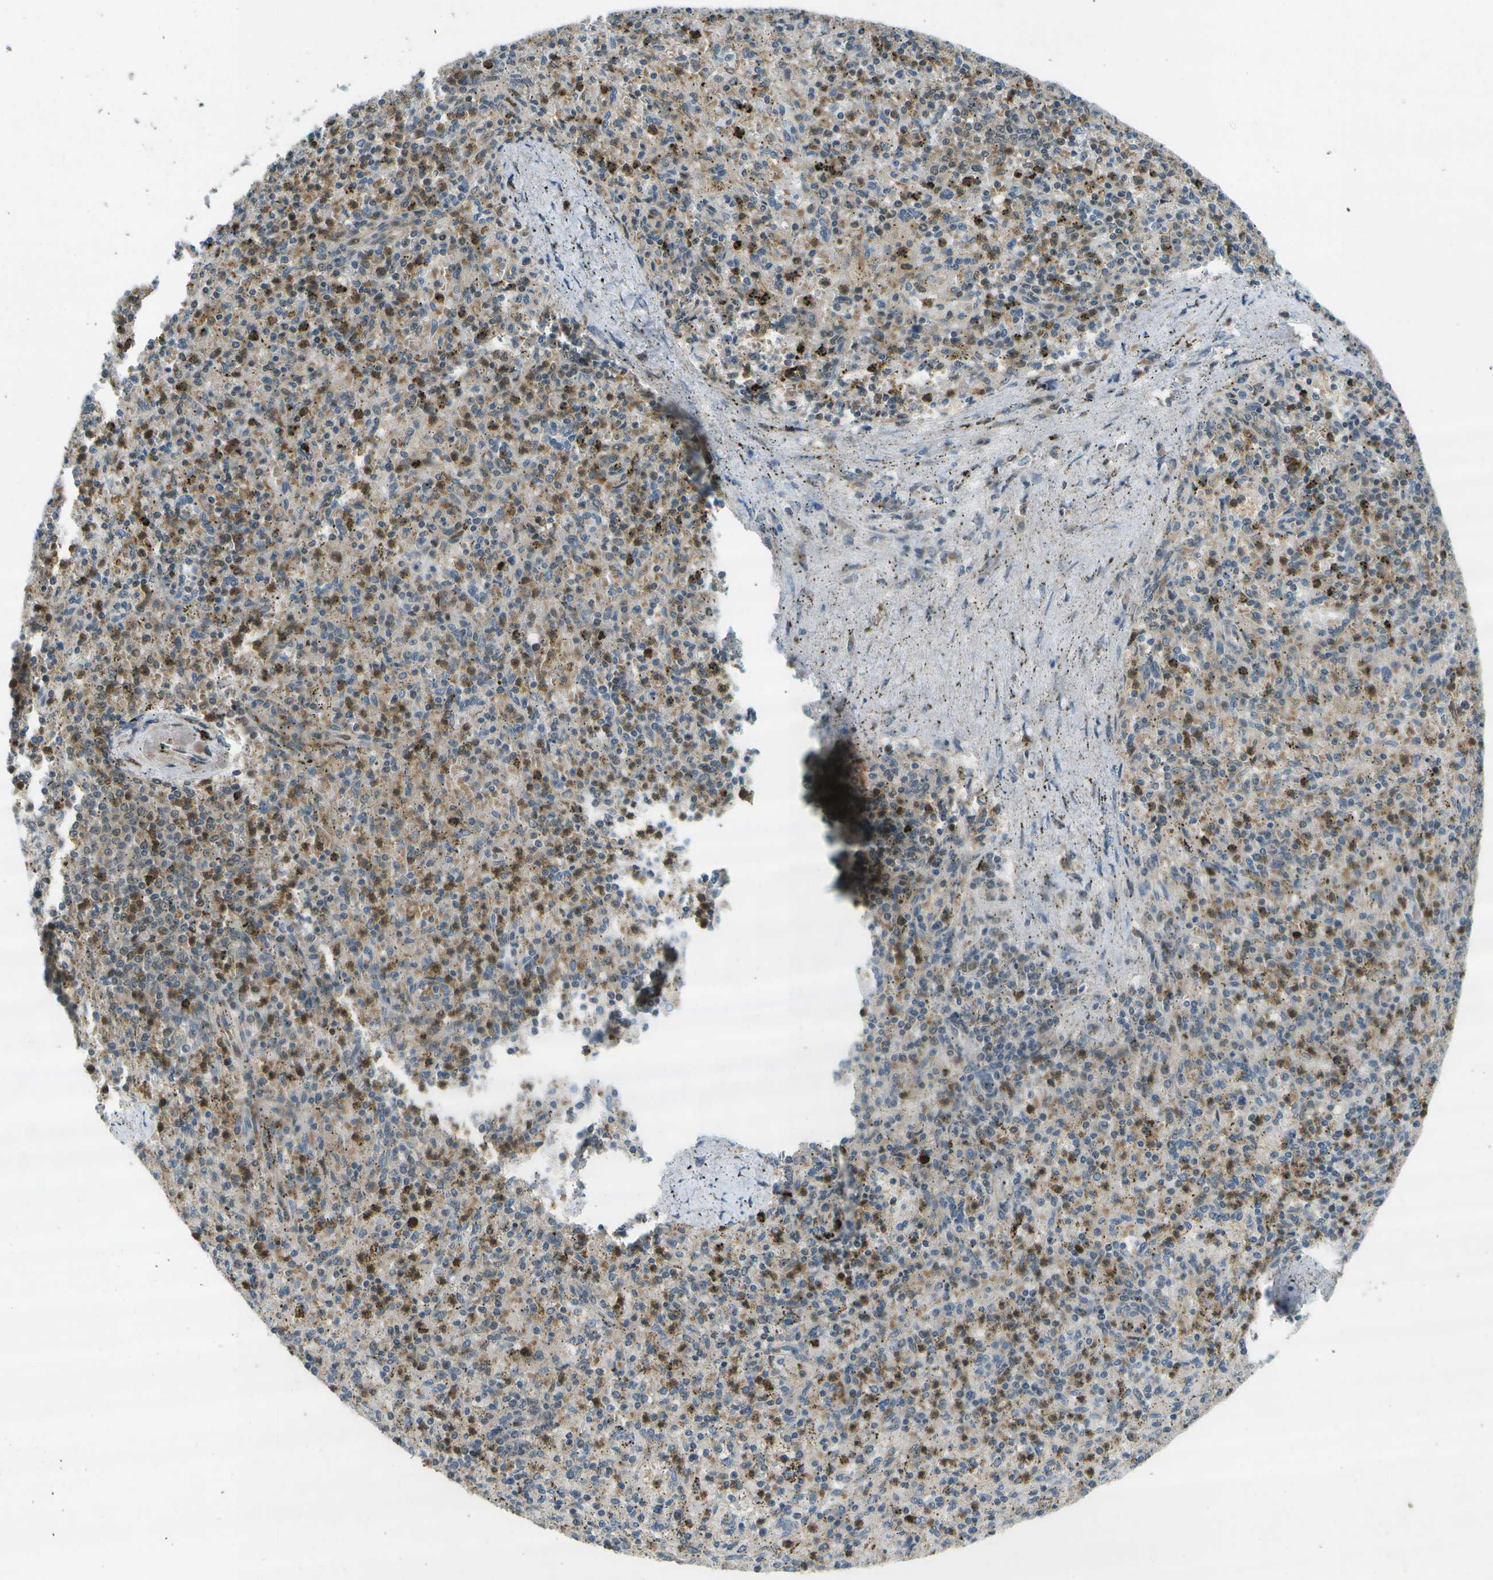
{"staining": {"intensity": "strong", "quantity": "<25%", "location": "nuclear"}, "tissue": "spleen", "cell_type": "Cells in red pulp", "image_type": "normal", "snomed": [{"axis": "morphology", "description": "Normal tissue, NOS"}, {"axis": "topography", "description": "Spleen"}], "caption": "Spleen stained for a protein (brown) demonstrates strong nuclear positive staining in approximately <25% of cells in red pulp.", "gene": "GANC", "patient": {"sex": "male", "age": 72}}